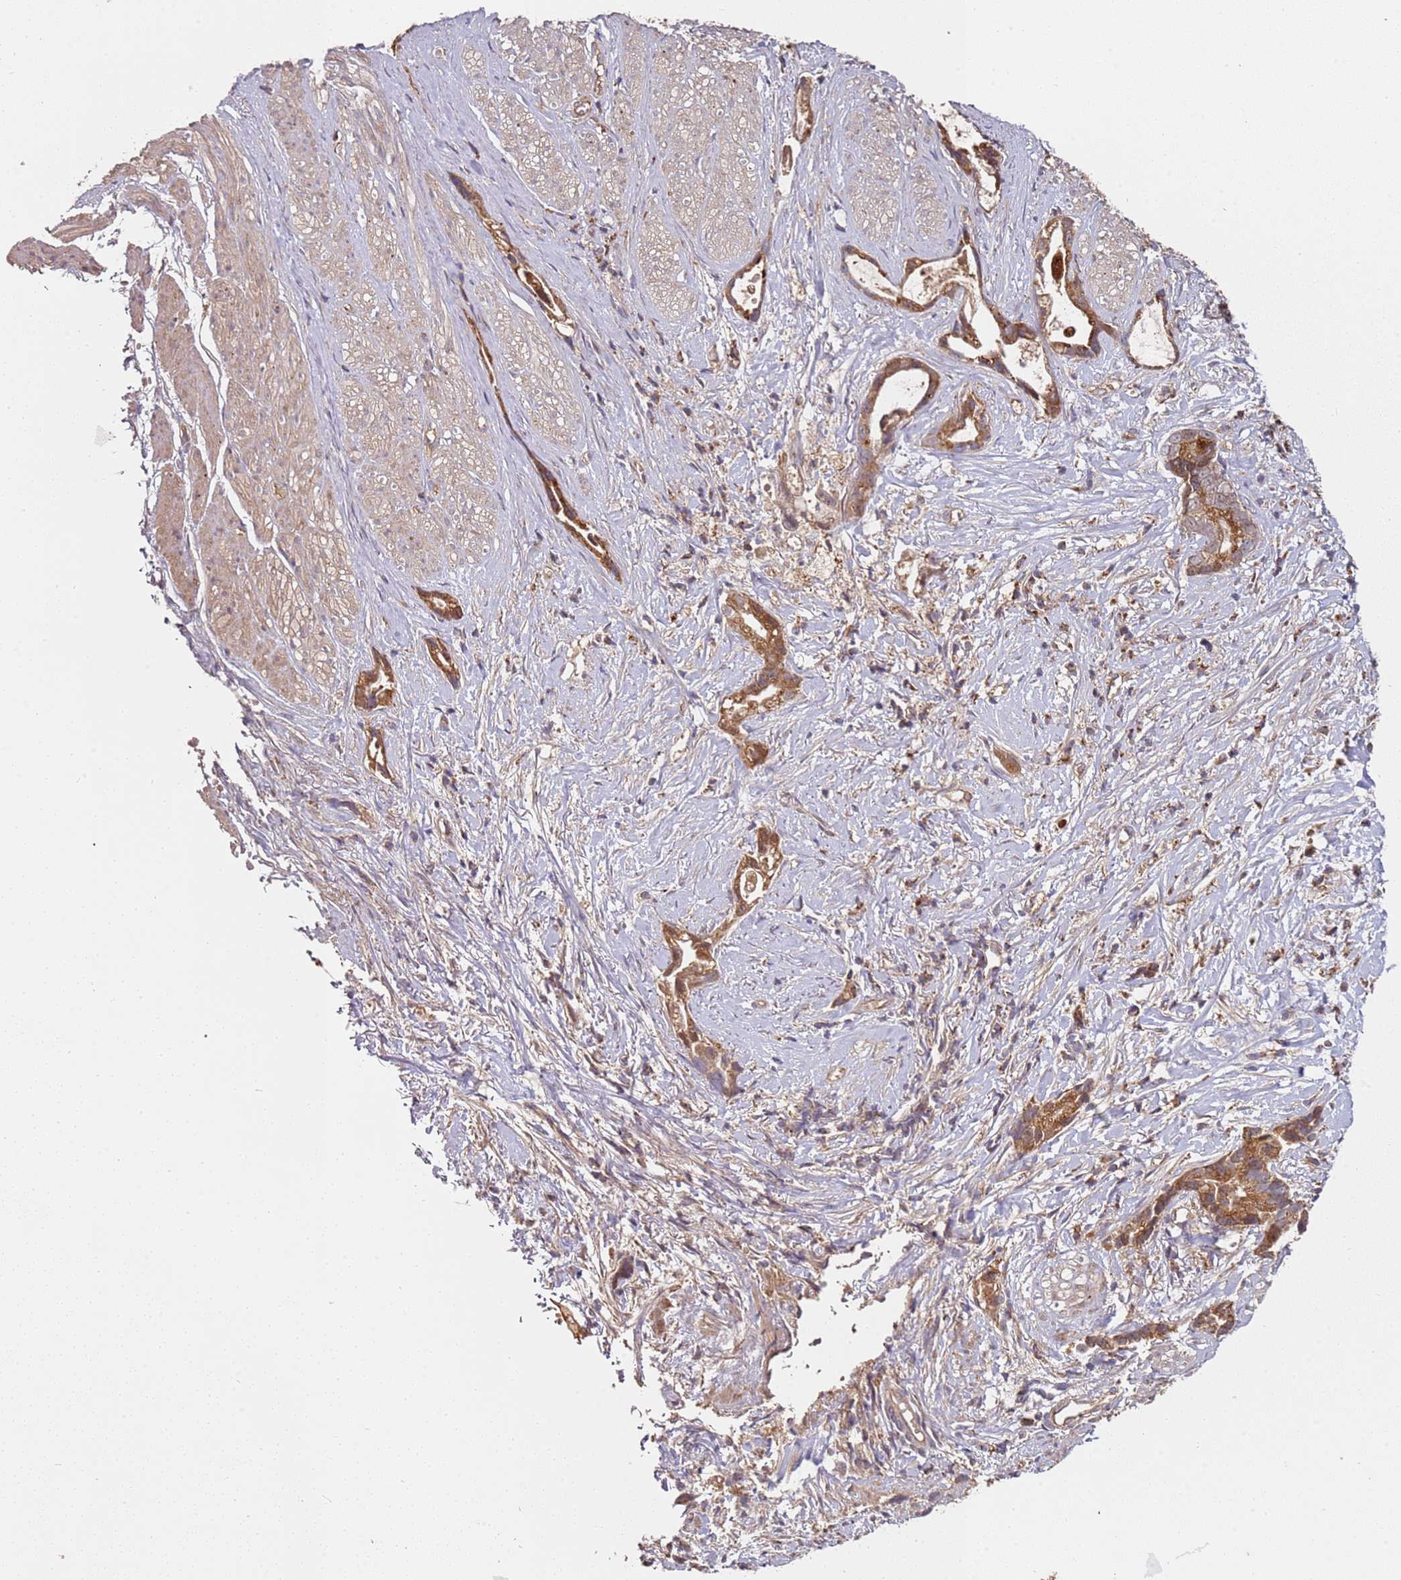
{"staining": {"intensity": "moderate", "quantity": ">75%", "location": "cytoplasmic/membranous"}, "tissue": "stomach cancer", "cell_type": "Tumor cells", "image_type": "cancer", "snomed": [{"axis": "morphology", "description": "Adenocarcinoma, NOS"}, {"axis": "topography", "description": "Stomach"}], "caption": "This histopathology image shows immunohistochemistry (IHC) staining of adenocarcinoma (stomach), with medium moderate cytoplasmic/membranous staining in about >75% of tumor cells.", "gene": "SCGB2B2", "patient": {"sex": "male", "age": 55}}